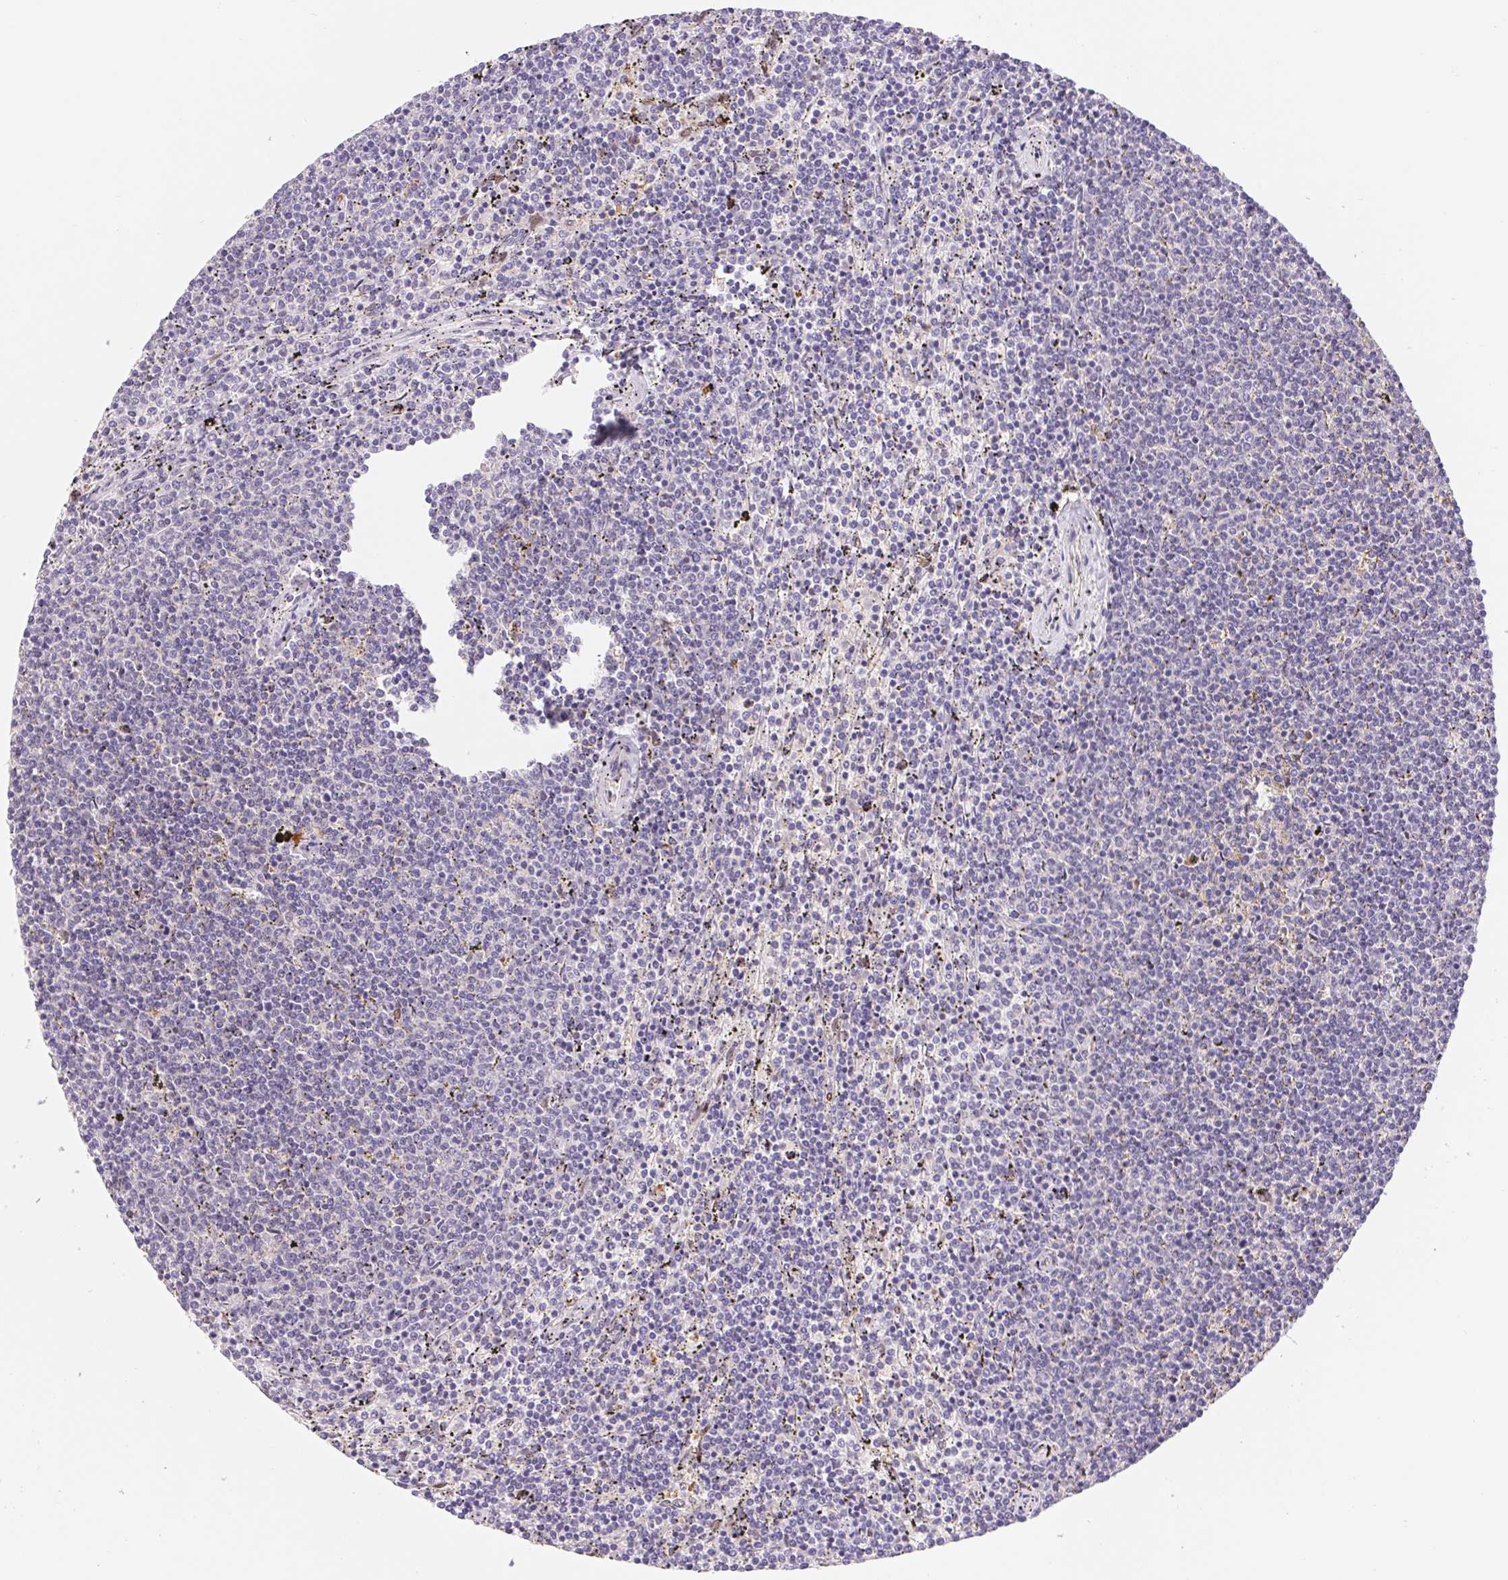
{"staining": {"intensity": "negative", "quantity": "none", "location": "none"}, "tissue": "lymphoma", "cell_type": "Tumor cells", "image_type": "cancer", "snomed": [{"axis": "morphology", "description": "Malignant lymphoma, non-Hodgkin's type, Low grade"}, {"axis": "topography", "description": "Spleen"}], "caption": "DAB (3,3'-diaminobenzidine) immunohistochemical staining of malignant lymphoma, non-Hodgkin's type (low-grade) demonstrates no significant staining in tumor cells.", "gene": "L3MBTL4", "patient": {"sex": "female", "age": 50}}